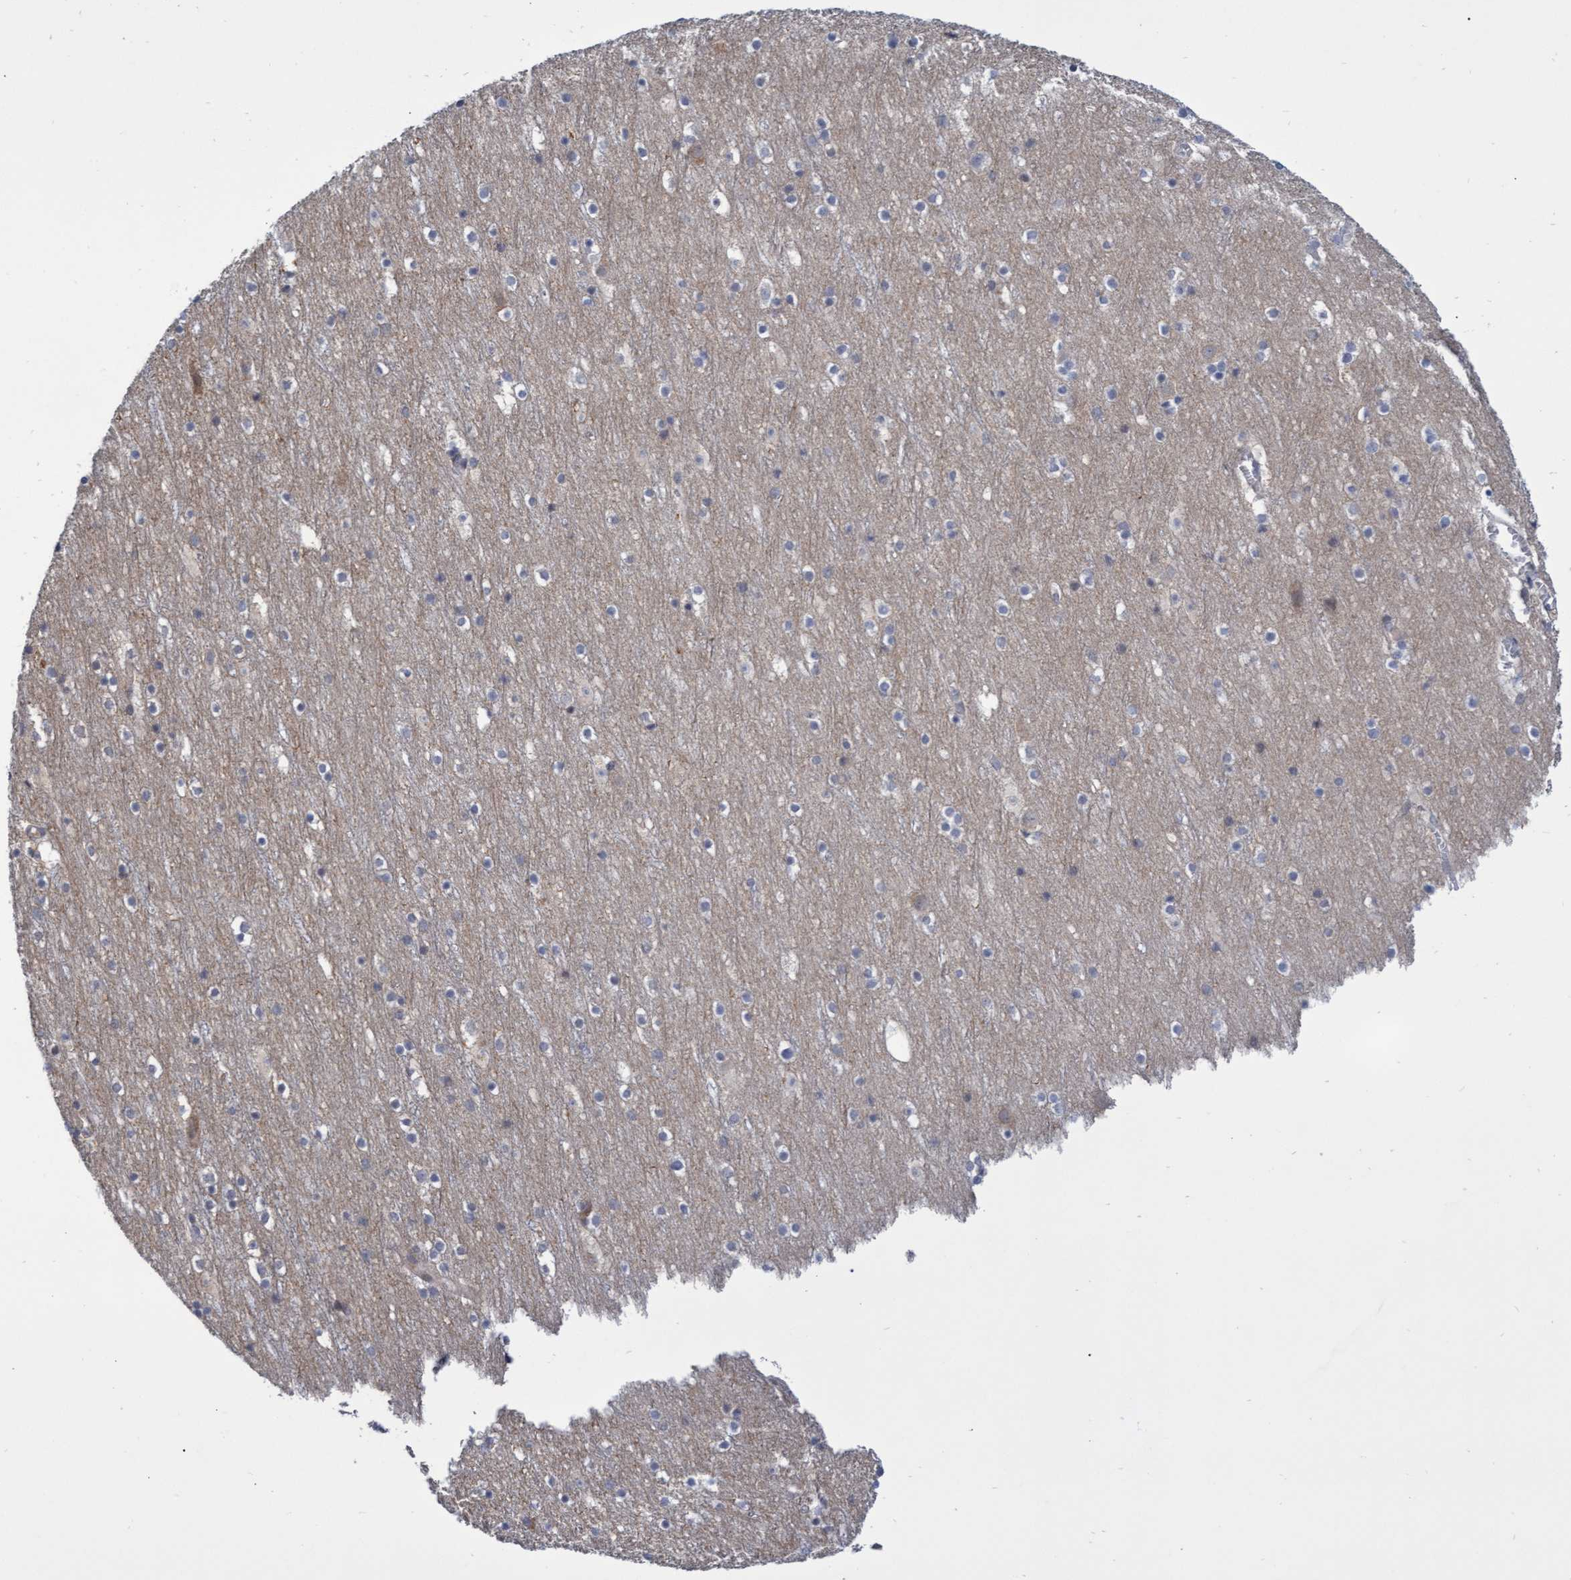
{"staining": {"intensity": "negative", "quantity": "none", "location": "none"}, "tissue": "cerebral cortex", "cell_type": "Endothelial cells", "image_type": "normal", "snomed": [{"axis": "morphology", "description": "Normal tissue, NOS"}, {"axis": "topography", "description": "Cerebral cortex"}], "caption": "High power microscopy photomicrograph of an IHC micrograph of unremarkable cerebral cortex, revealing no significant positivity in endothelial cells. The staining was performed using DAB (3,3'-diaminobenzidine) to visualize the protein expression in brown, while the nuclei were stained in blue with hematoxylin (Magnification: 20x).", "gene": "ABCF2", "patient": {"sex": "male", "age": 45}}